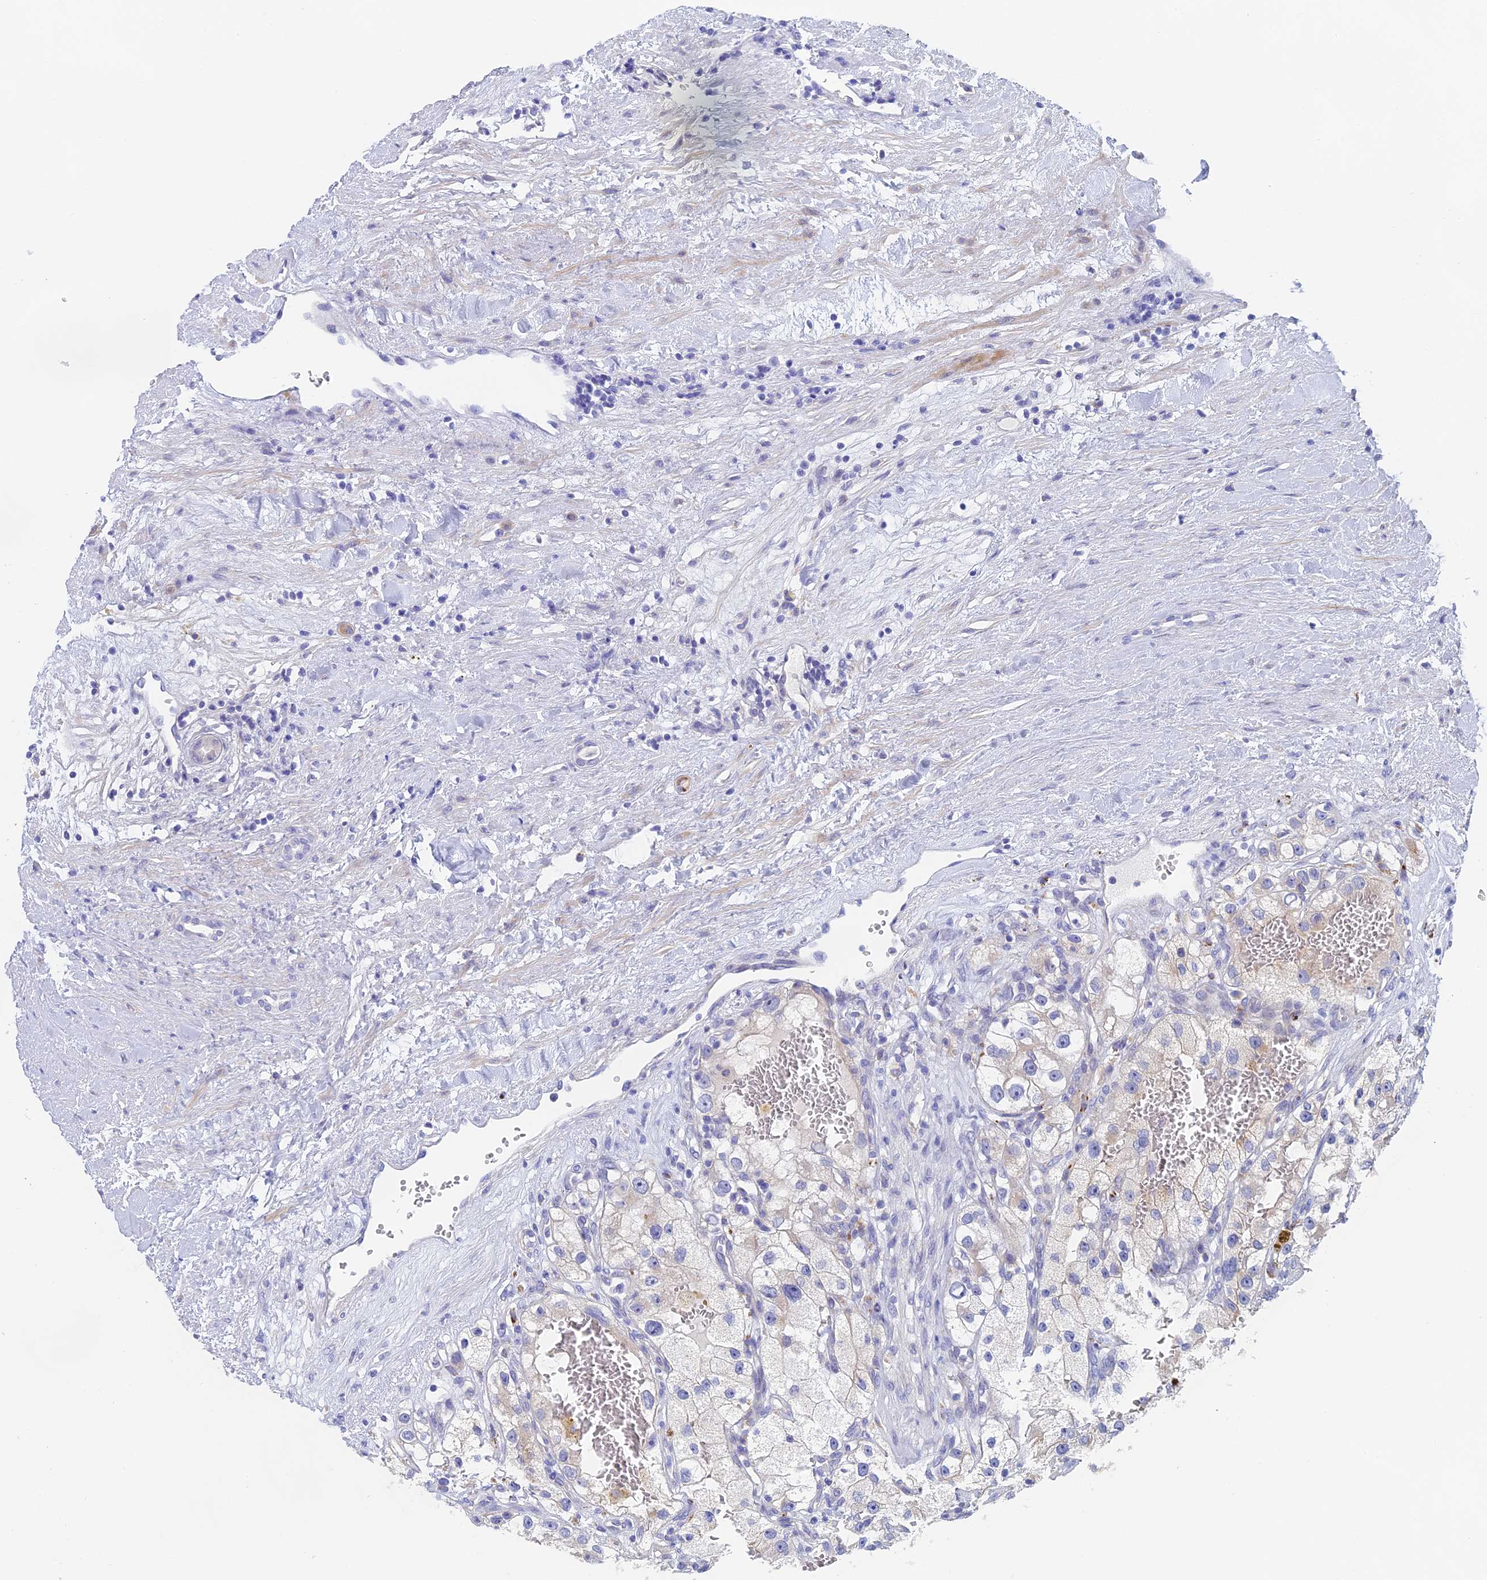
{"staining": {"intensity": "negative", "quantity": "none", "location": "none"}, "tissue": "renal cancer", "cell_type": "Tumor cells", "image_type": "cancer", "snomed": [{"axis": "morphology", "description": "Adenocarcinoma, NOS"}, {"axis": "topography", "description": "Kidney"}], "caption": "High power microscopy micrograph of an immunohistochemistry (IHC) photomicrograph of renal cancer (adenocarcinoma), revealing no significant expression in tumor cells. (DAB immunohistochemistry with hematoxylin counter stain).", "gene": "GLB1L", "patient": {"sex": "female", "age": 57}}